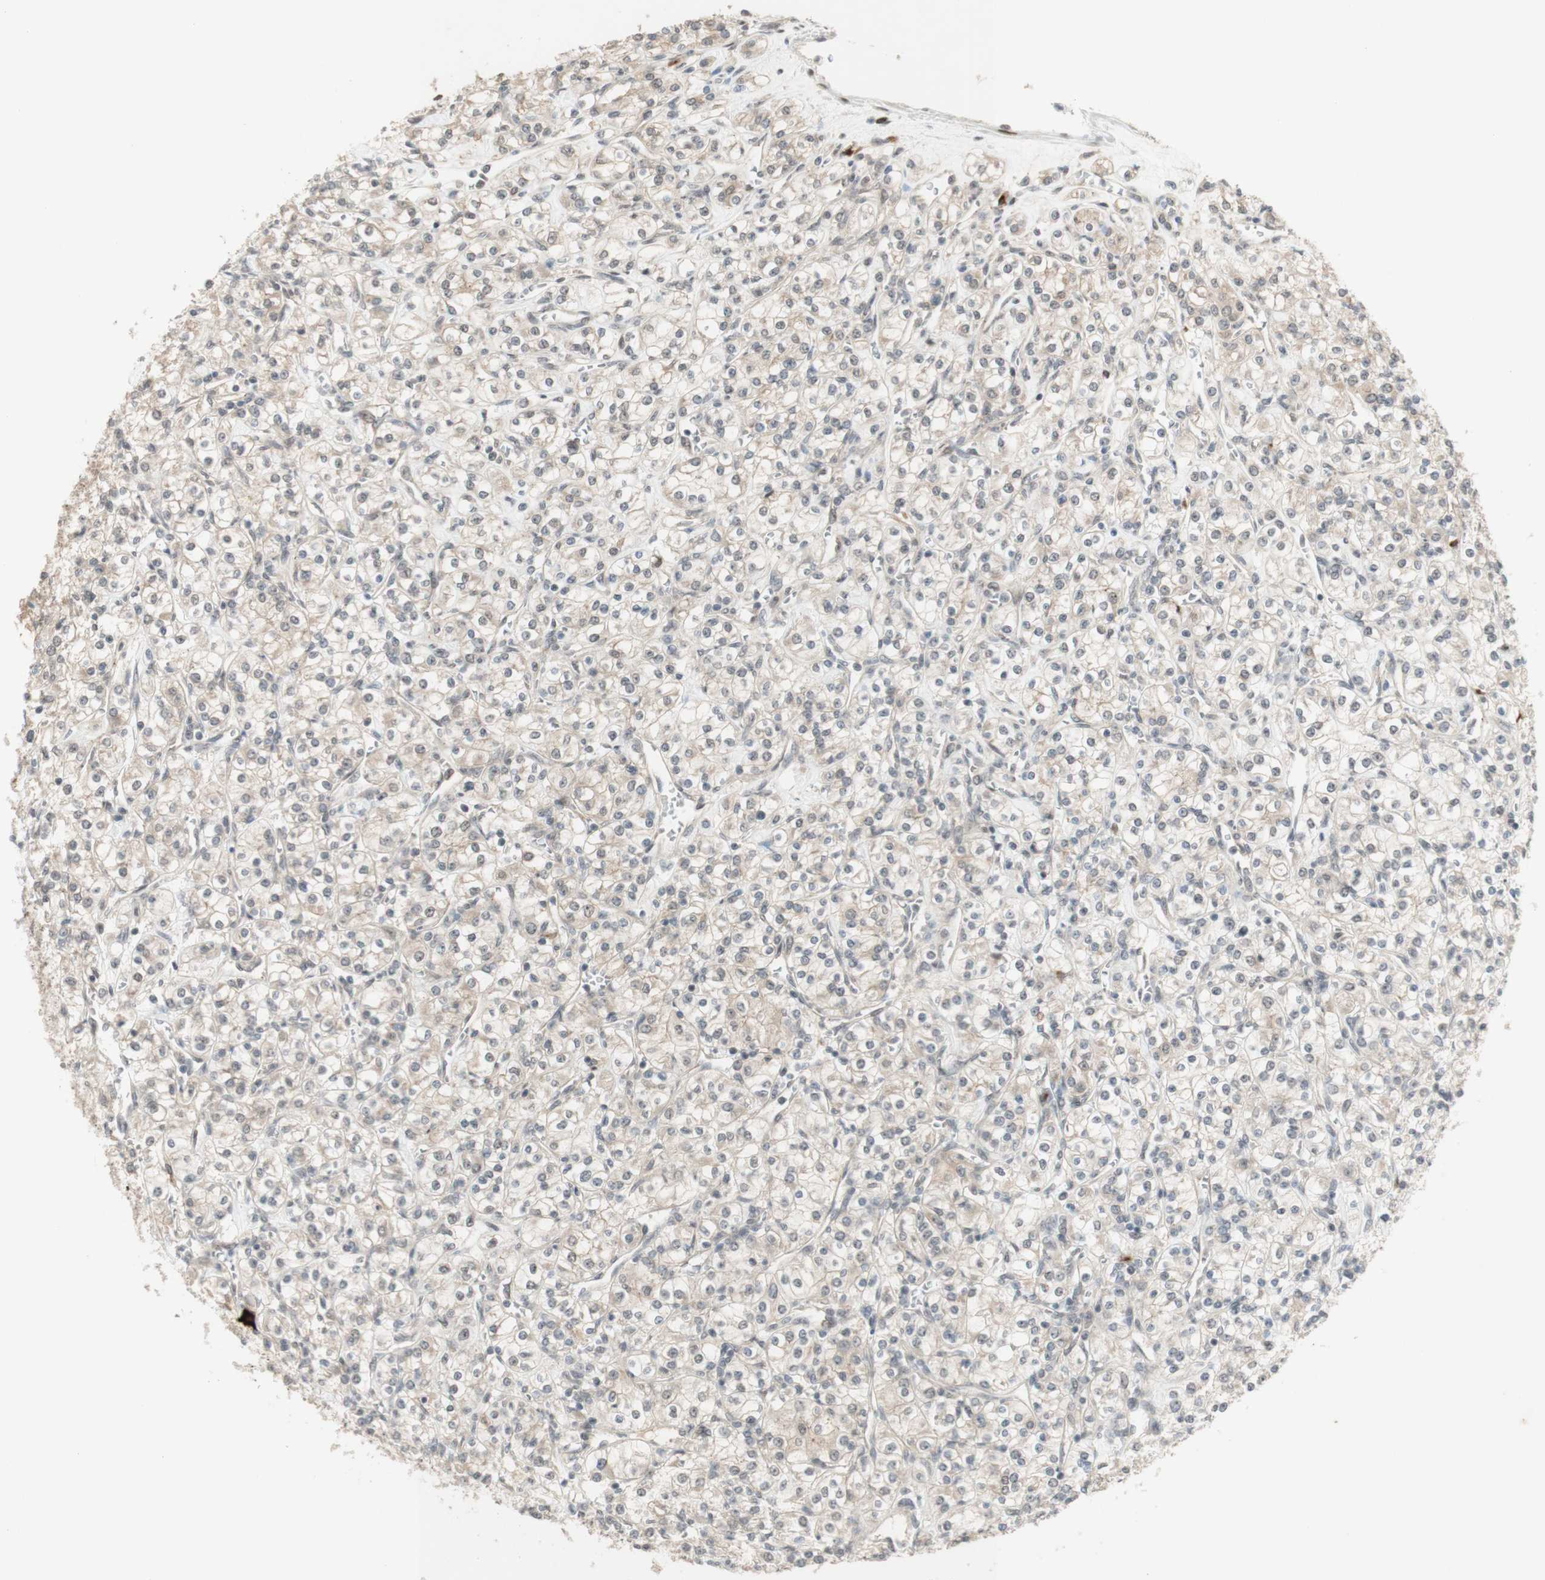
{"staining": {"intensity": "weak", "quantity": ">75%", "location": "cytoplasmic/membranous"}, "tissue": "renal cancer", "cell_type": "Tumor cells", "image_type": "cancer", "snomed": [{"axis": "morphology", "description": "Adenocarcinoma, NOS"}, {"axis": "topography", "description": "Kidney"}], "caption": "Immunohistochemistry (IHC) (DAB (3,3'-diaminobenzidine)) staining of renal cancer (adenocarcinoma) exhibits weak cytoplasmic/membranous protein expression in about >75% of tumor cells.", "gene": "CYLD", "patient": {"sex": "male", "age": 77}}